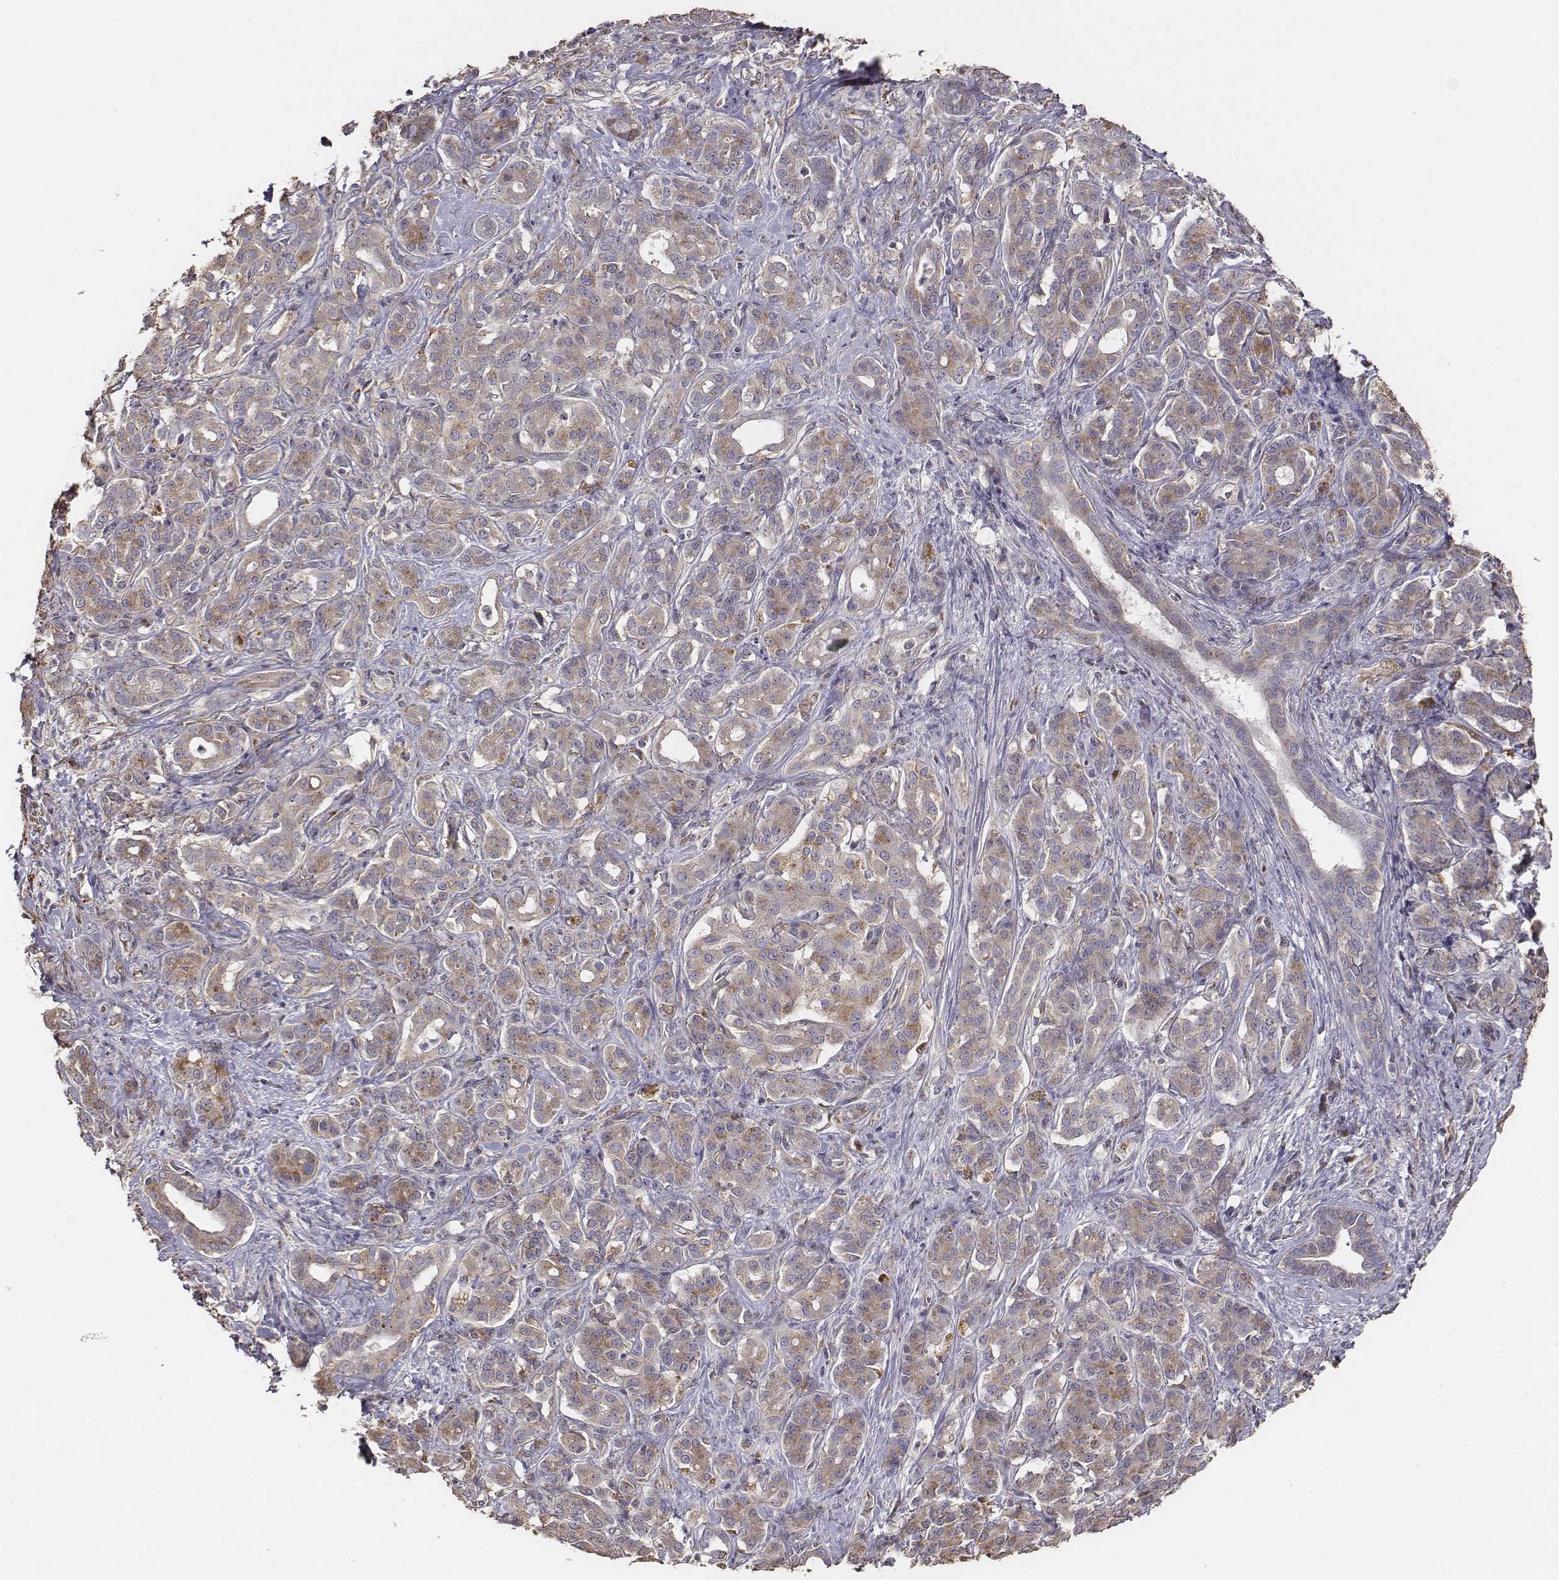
{"staining": {"intensity": "moderate", "quantity": ">75%", "location": "cytoplasmic/membranous"}, "tissue": "pancreatic cancer", "cell_type": "Tumor cells", "image_type": "cancer", "snomed": [{"axis": "morphology", "description": "Normal tissue, NOS"}, {"axis": "morphology", "description": "Inflammation, NOS"}, {"axis": "morphology", "description": "Adenocarcinoma, NOS"}, {"axis": "topography", "description": "Pancreas"}], "caption": "Immunohistochemistry (IHC) histopathology image of neoplastic tissue: pancreatic cancer (adenocarcinoma) stained using IHC exhibits medium levels of moderate protein expression localized specifically in the cytoplasmic/membranous of tumor cells, appearing as a cytoplasmic/membranous brown color.", "gene": "AP1B1", "patient": {"sex": "male", "age": 57}}